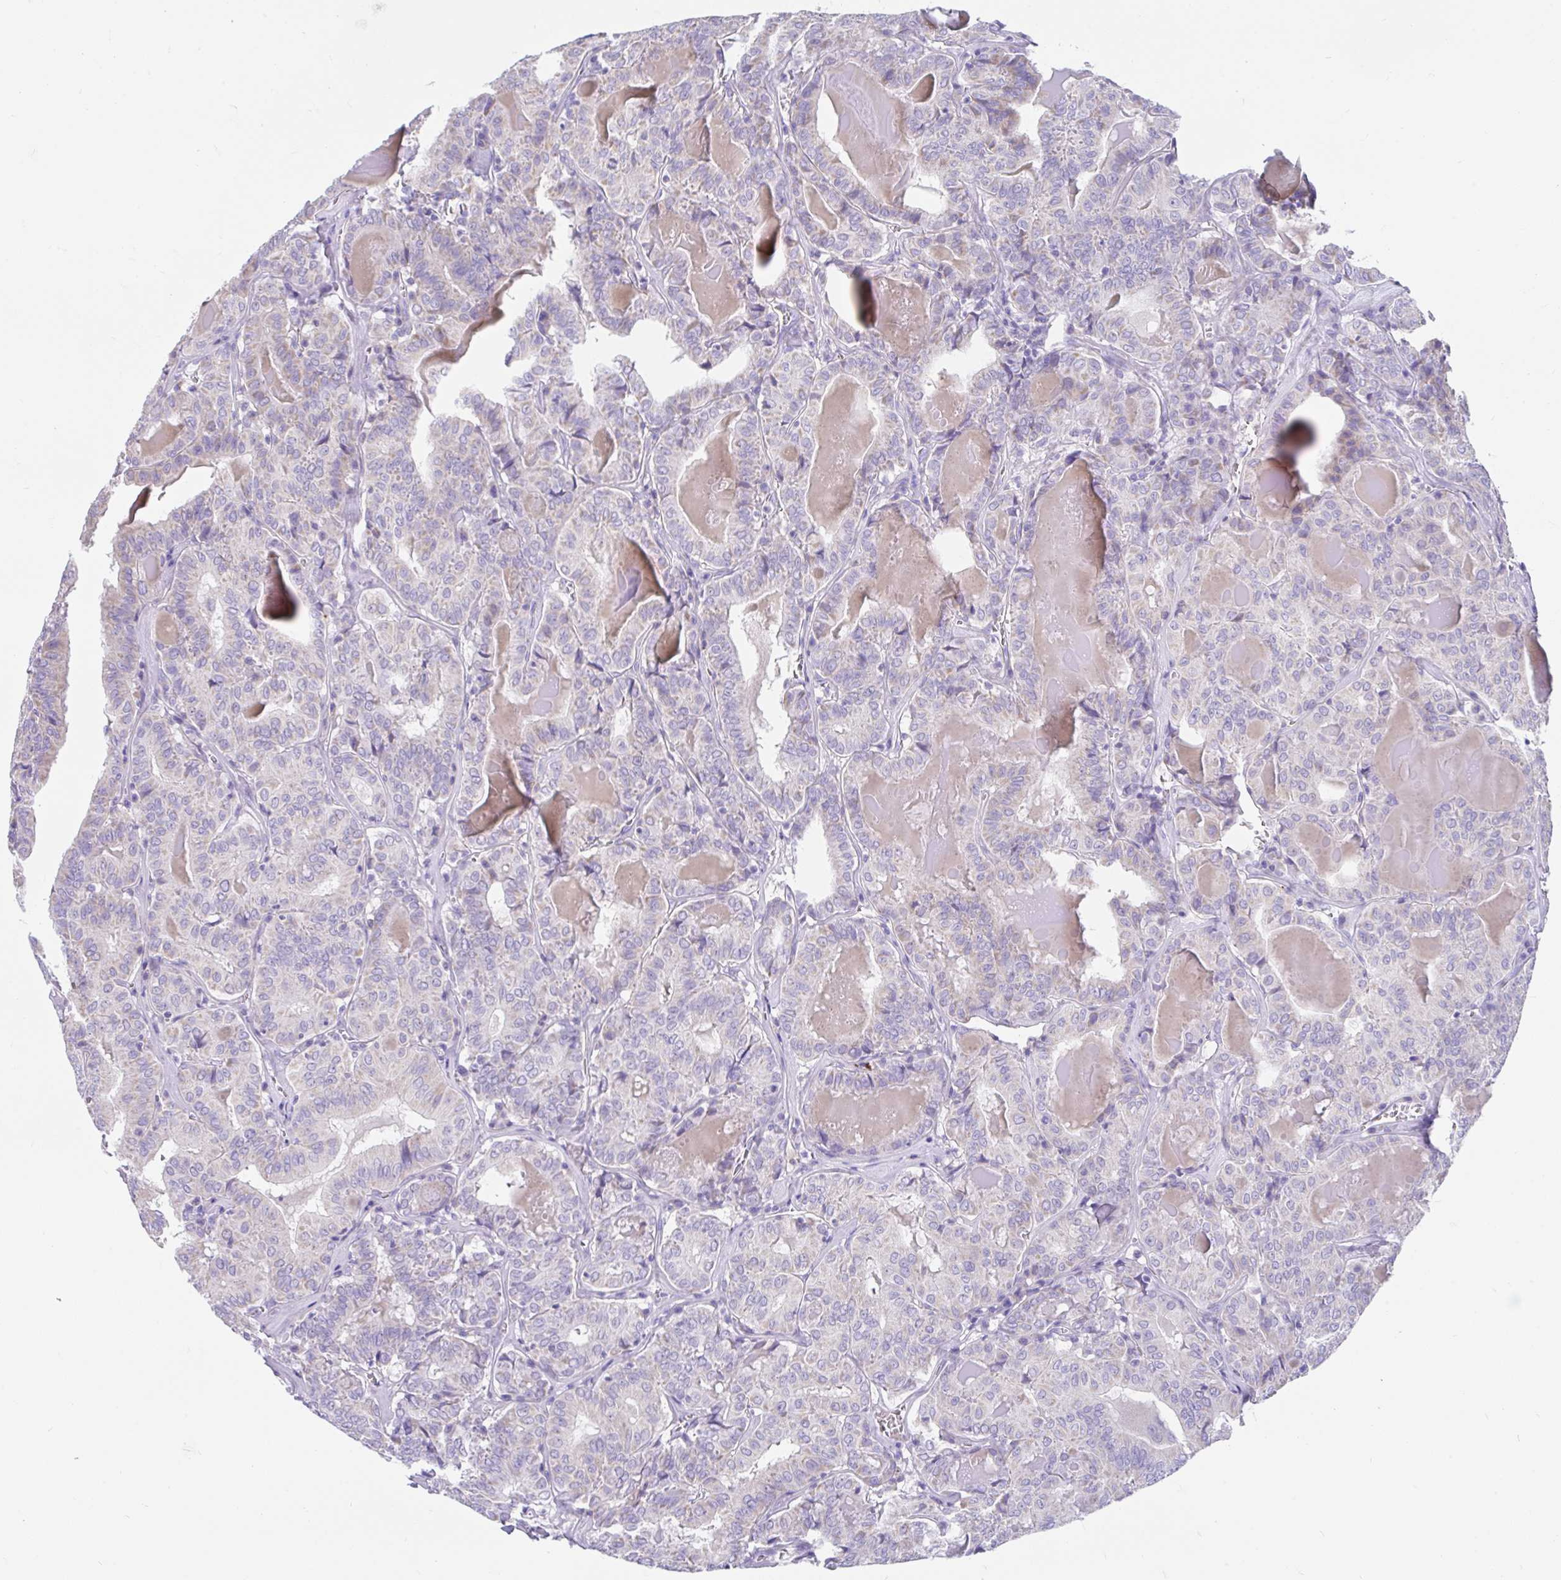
{"staining": {"intensity": "weak", "quantity": "<25%", "location": "cytoplasmic/membranous"}, "tissue": "thyroid cancer", "cell_type": "Tumor cells", "image_type": "cancer", "snomed": [{"axis": "morphology", "description": "Papillary adenocarcinoma, NOS"}, {"axis": "topography", "description": "Thyroid gland"}], "caption": "Thyroid cancer (papillary adenocarcinoma) stained for a protein using IHC exhibits no positivity tumor cells.", "gene": "CCSAP", "patient": {"sex": "female", "age": 72}}